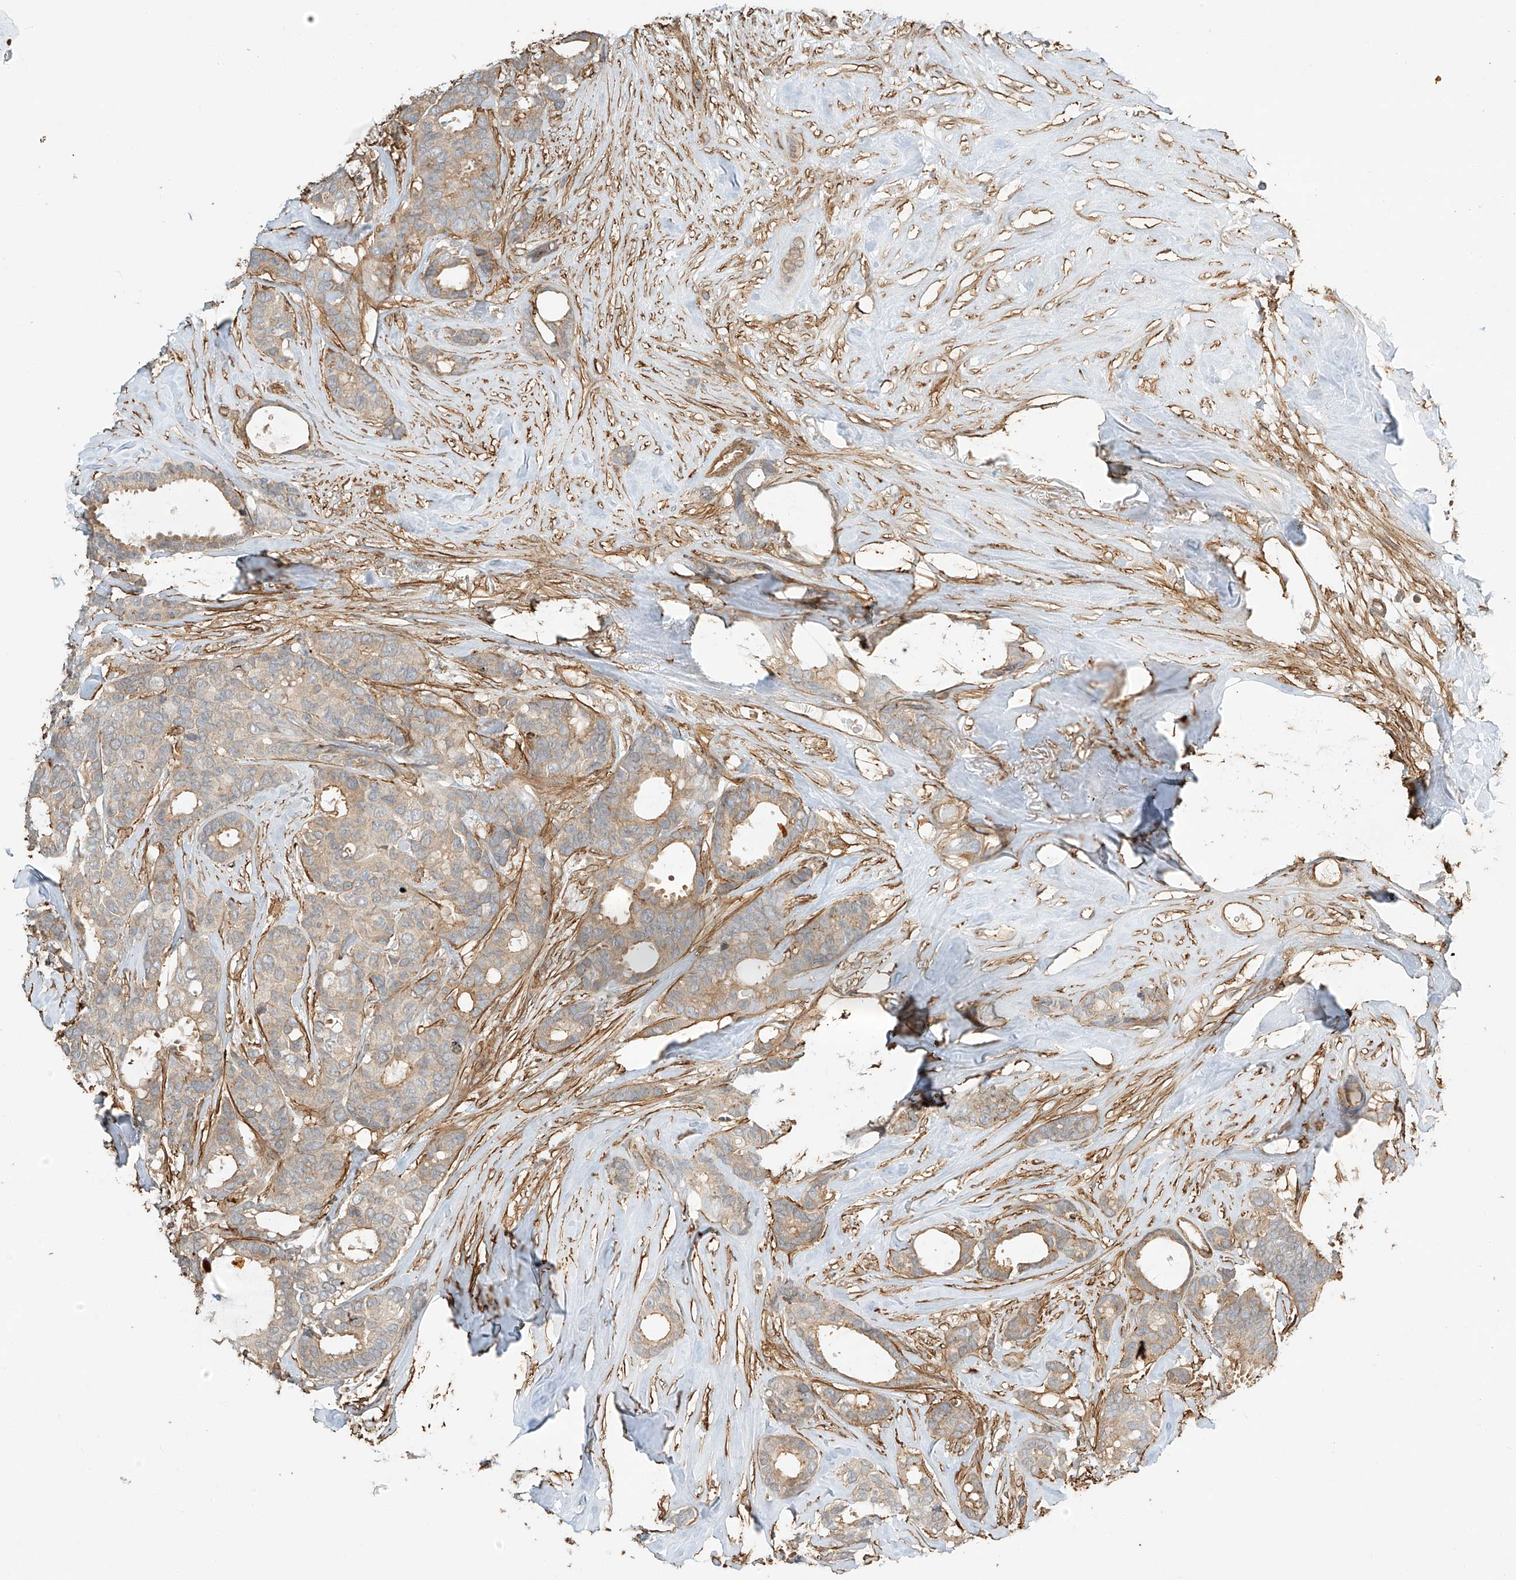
{"staining": {"intensity": "weak", "quantity": "25%-75%", "location": "cytoplasmic/membranous"}, "tissue": "breast cancer", "cell_type": "Tumor cells", "image_type": "cancer", "snomed": [{"axis": "morphology", "description": "Duct carcinoma"}, {"axis": "topography", "description": "Breast"}], "caption": "Protein analysis of breast cancer tissue displays weak cytoplasmic/membranous staining in about 25%-75% of tumor cells.", "gene": "CSMD3", "patient": {"sex": "female", "age": 87}}